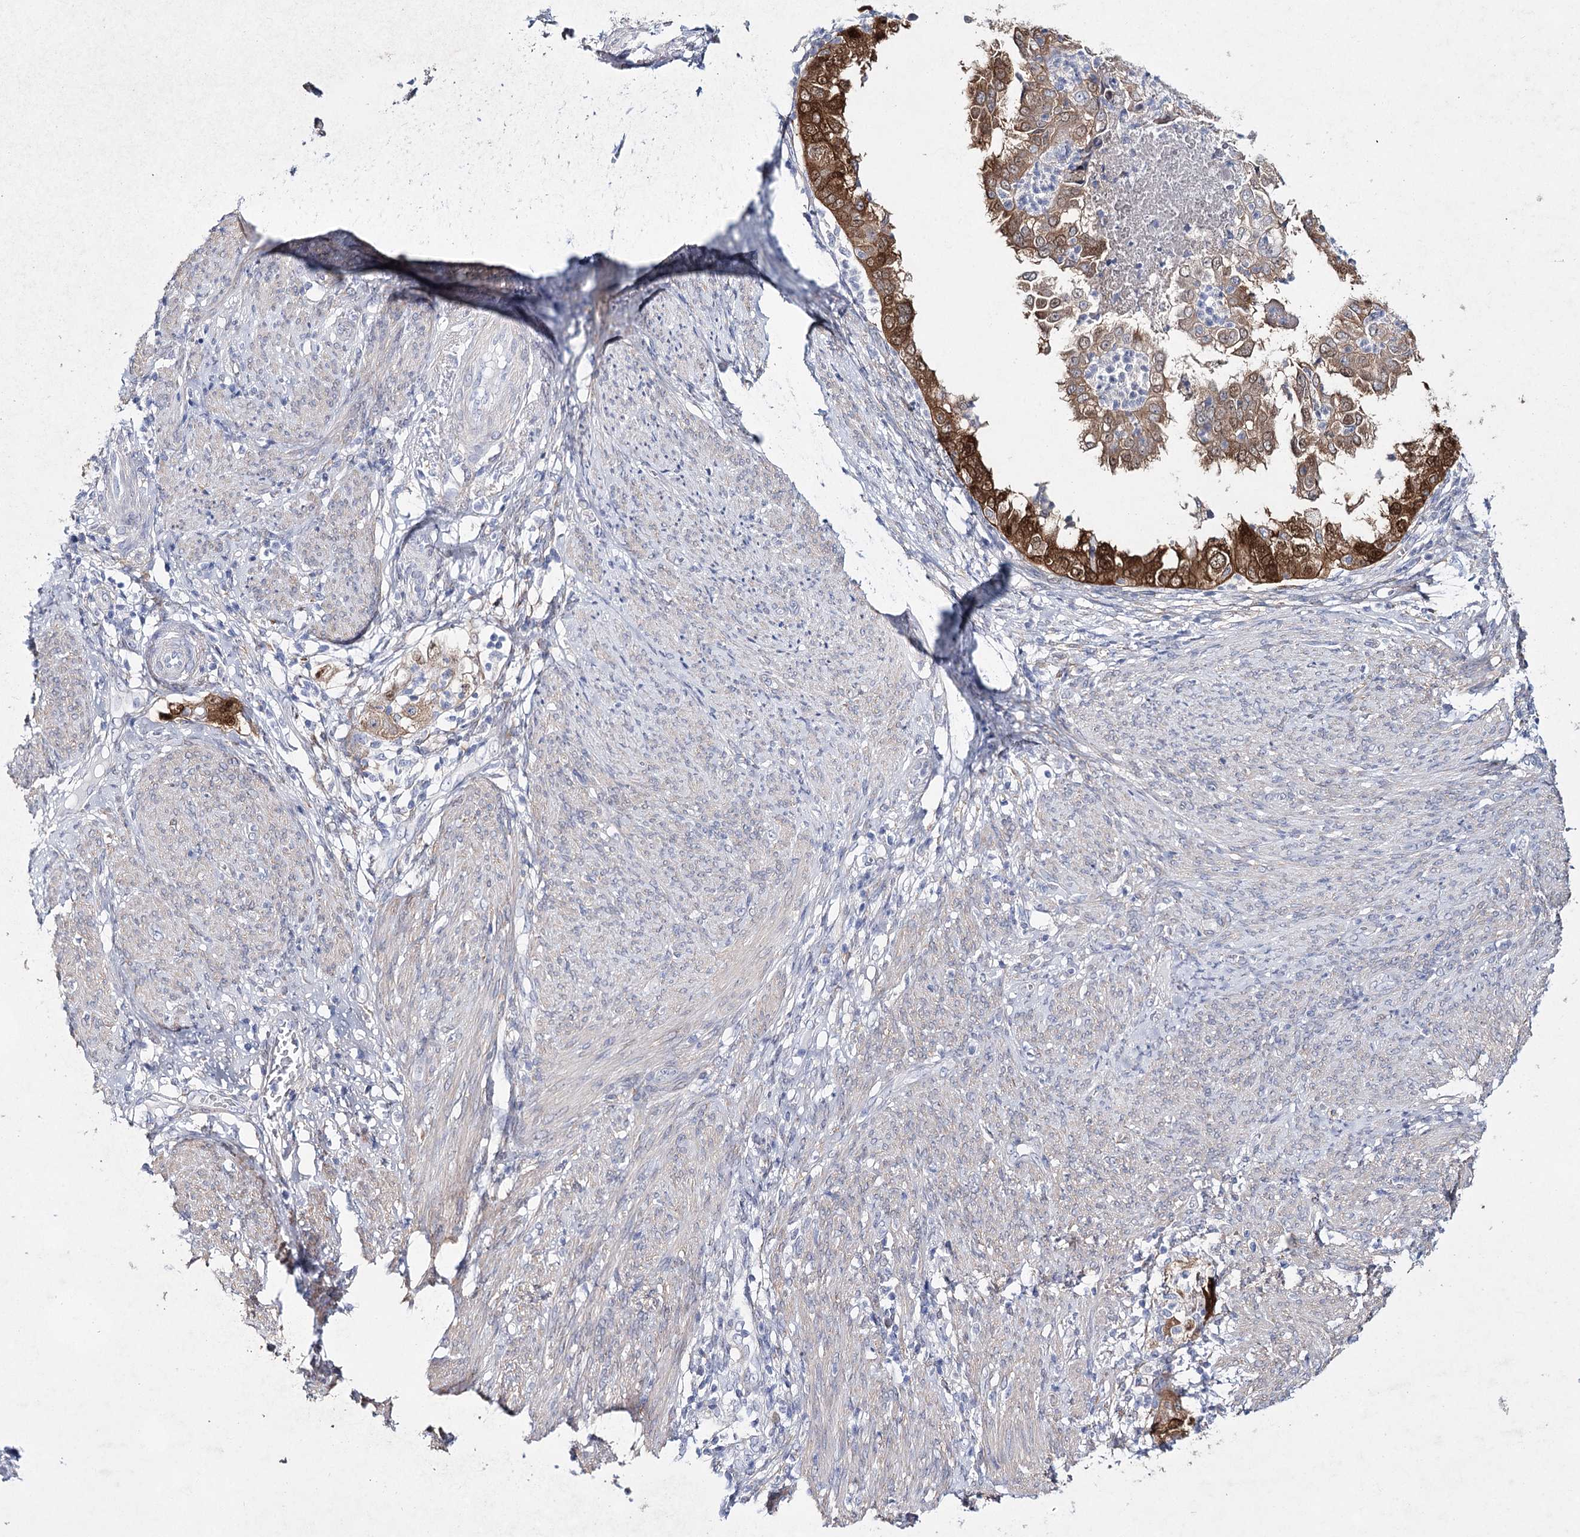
{"staining": {"intensity": "strong", "quantity": ">75%", "location": "cytoplasmic/membranous,nuclear"}, "tissue": "endometrial cancer", "cell_type": "Tumor cells", "image_type": "cancer", "snomed": [{"axis": "morphology", "description": "Adenocarcinoma, NOS"}, {"axis": "topography", "description": "Endometrium"}], "caption": "Endometrial adenocarcinoma stained with immunohistochemistry exhibits strong cytoplasmic/membranous and nuclear positivity in about >75% of tumor cells.", "gene": "UGDH", "patient": {"sex": "female", "age": 85}}